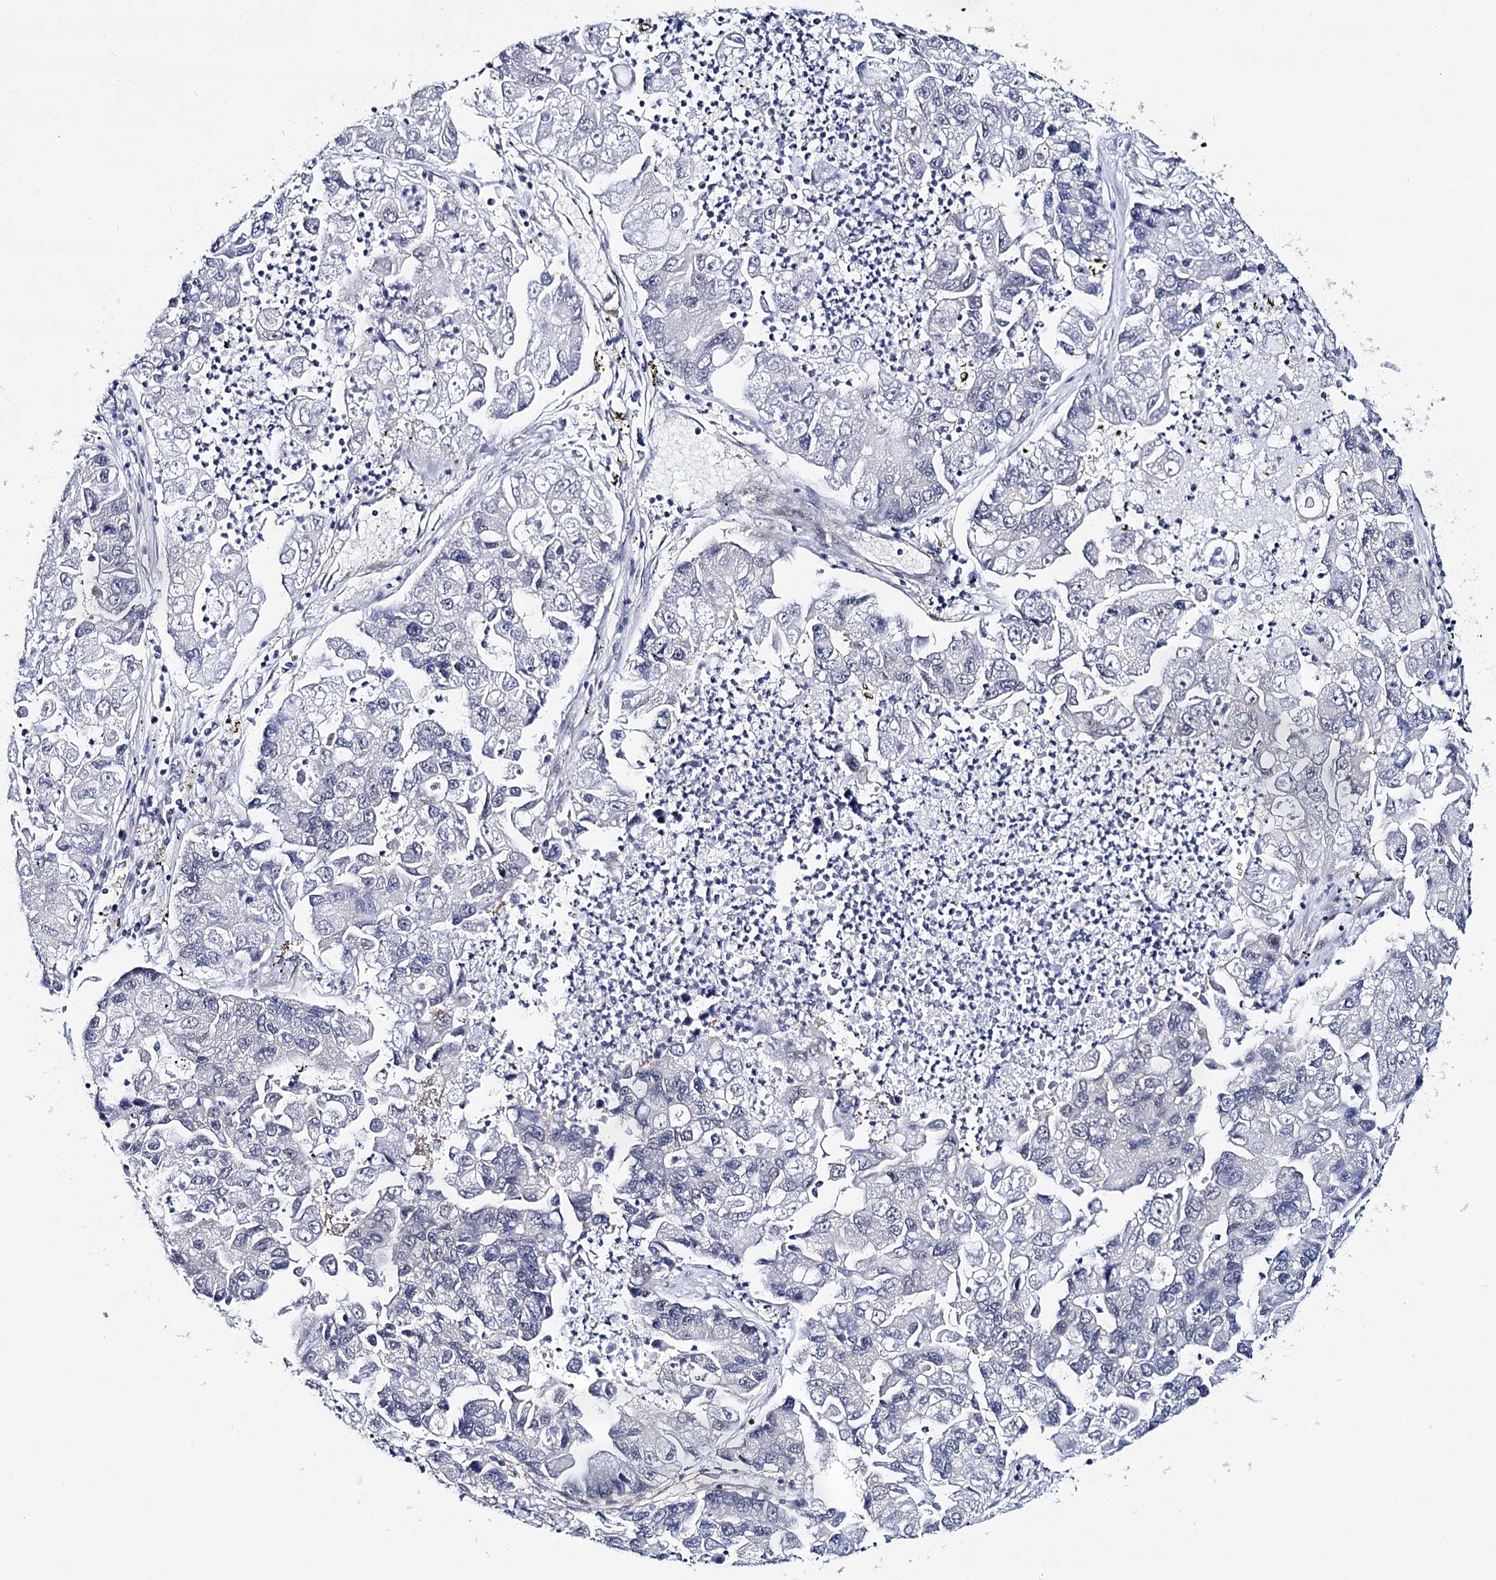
{"staining": {"intensity": "negative", "quantity": "none", "location": "none"}, "tissue": "lung cancer", "cell_type": "Tumor cells", "image_type": "cancer", "snomed": [{"axis": "morphology", "description": "Adenocarcinoma, NOS"}, {"axis": "topography", "description": "Lung"}], "caption": "Lung adenocarcinoma was stained to show a protein in brown. There is no significant staining in tumor cells. The staining was performed using DAB (3,3'-diaminobenzidine) to visualize the protein expression in brown, while the nuclei were stained in blue with hematoxylin (Magnification: 20x).", "gene": "PPP2R5B", "patient": {"sex": "female", "age": 51}}